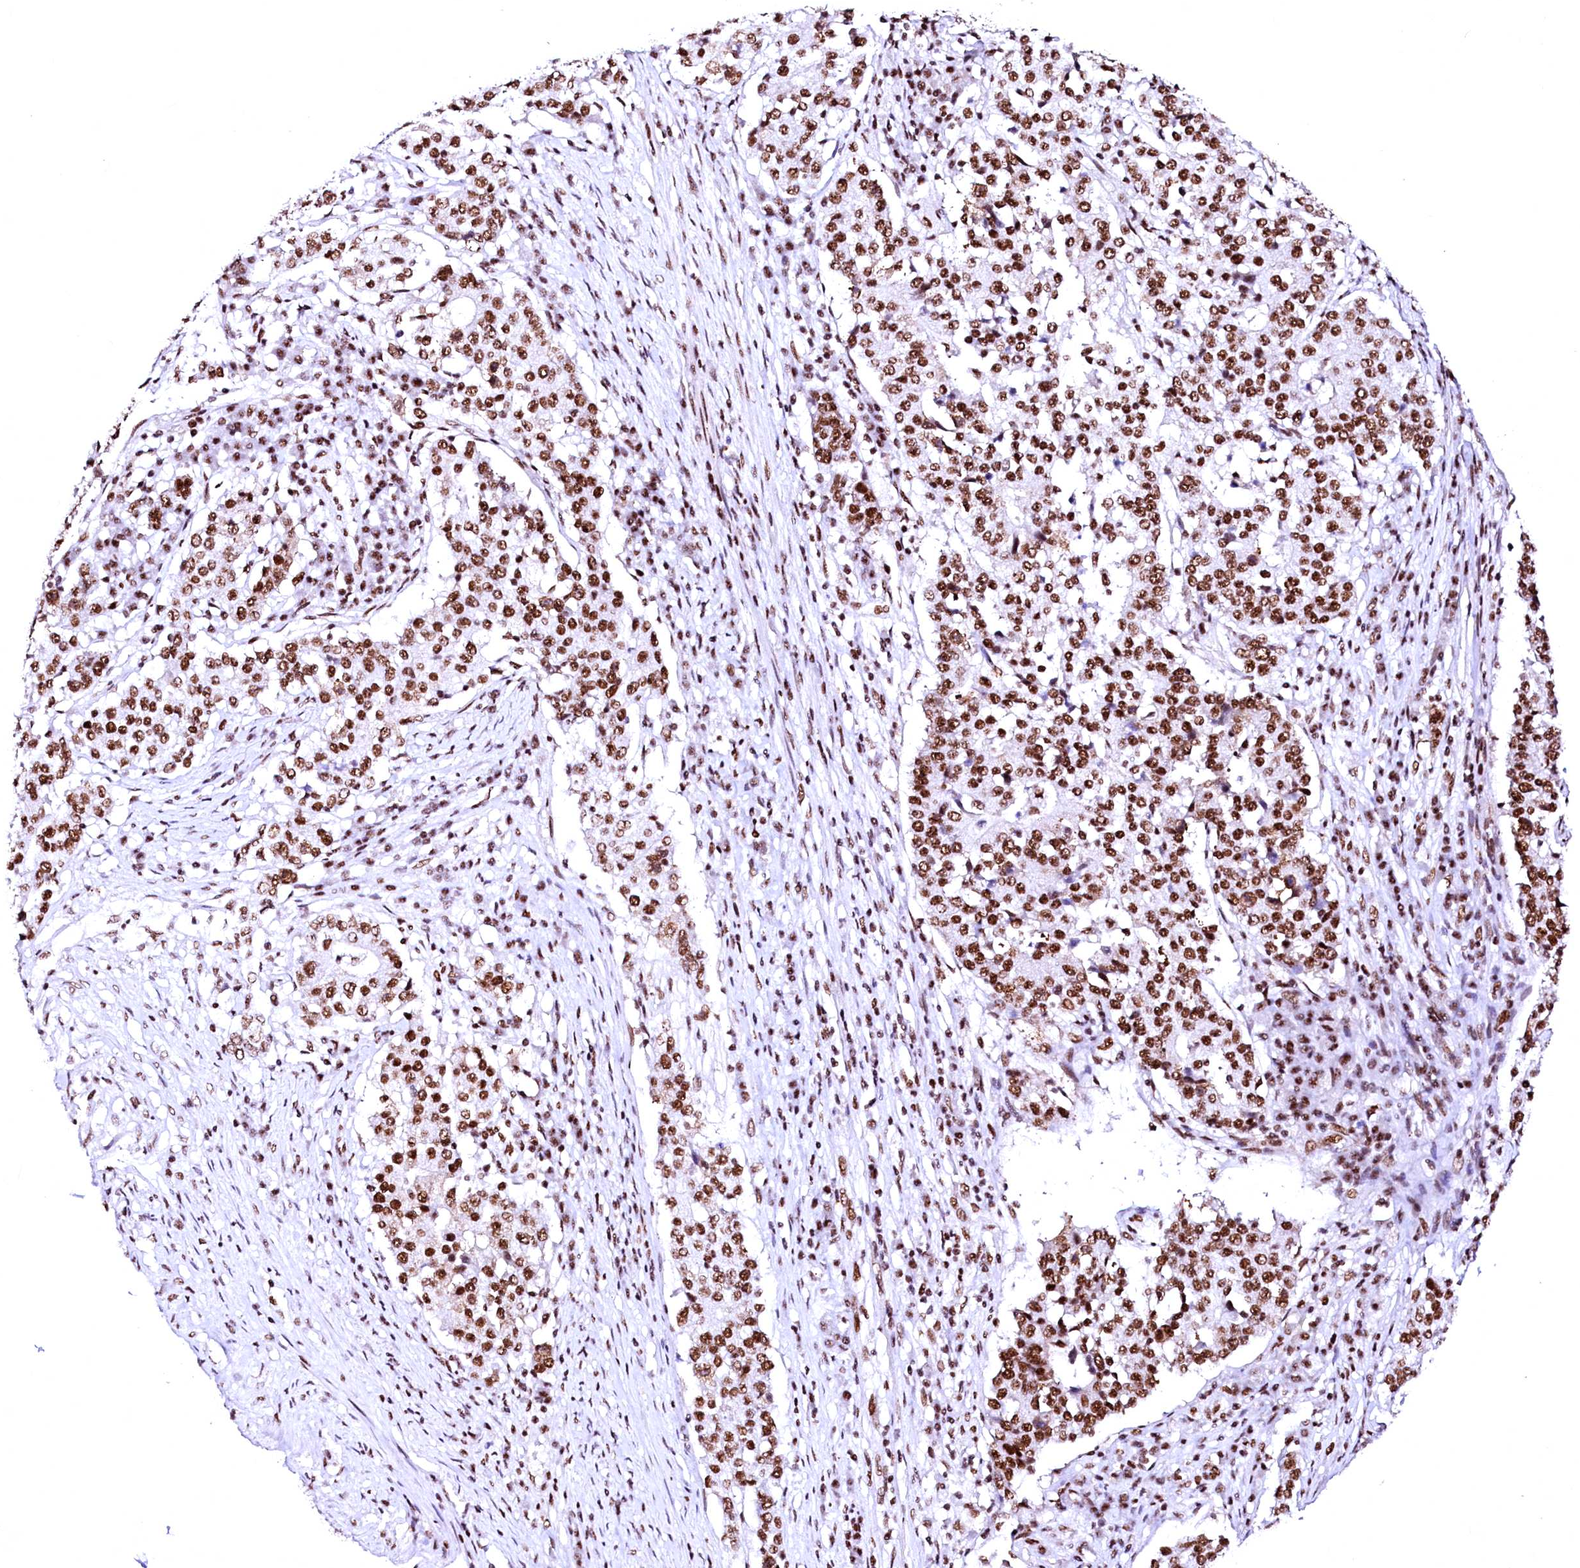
{"staining": {"intensity": "strong", "quantity": ">75%", "location": "nuclear"}, "tissue": "stomach cancer", "cell_type": "Tumor cells", "image_type": "cancer", "snomed": [{"axis": "morphology", "description": "Adenocarcinoma, NOS"}, {"axis": "topography", "description": "Stomach"}], "caption": "Protein expression analysis of stomach cancer demonstrates strong nuclear staining in about >75% of tumor cells.", "gene": "CPSF6", "patient": {"sex": "male", "age": 59}}